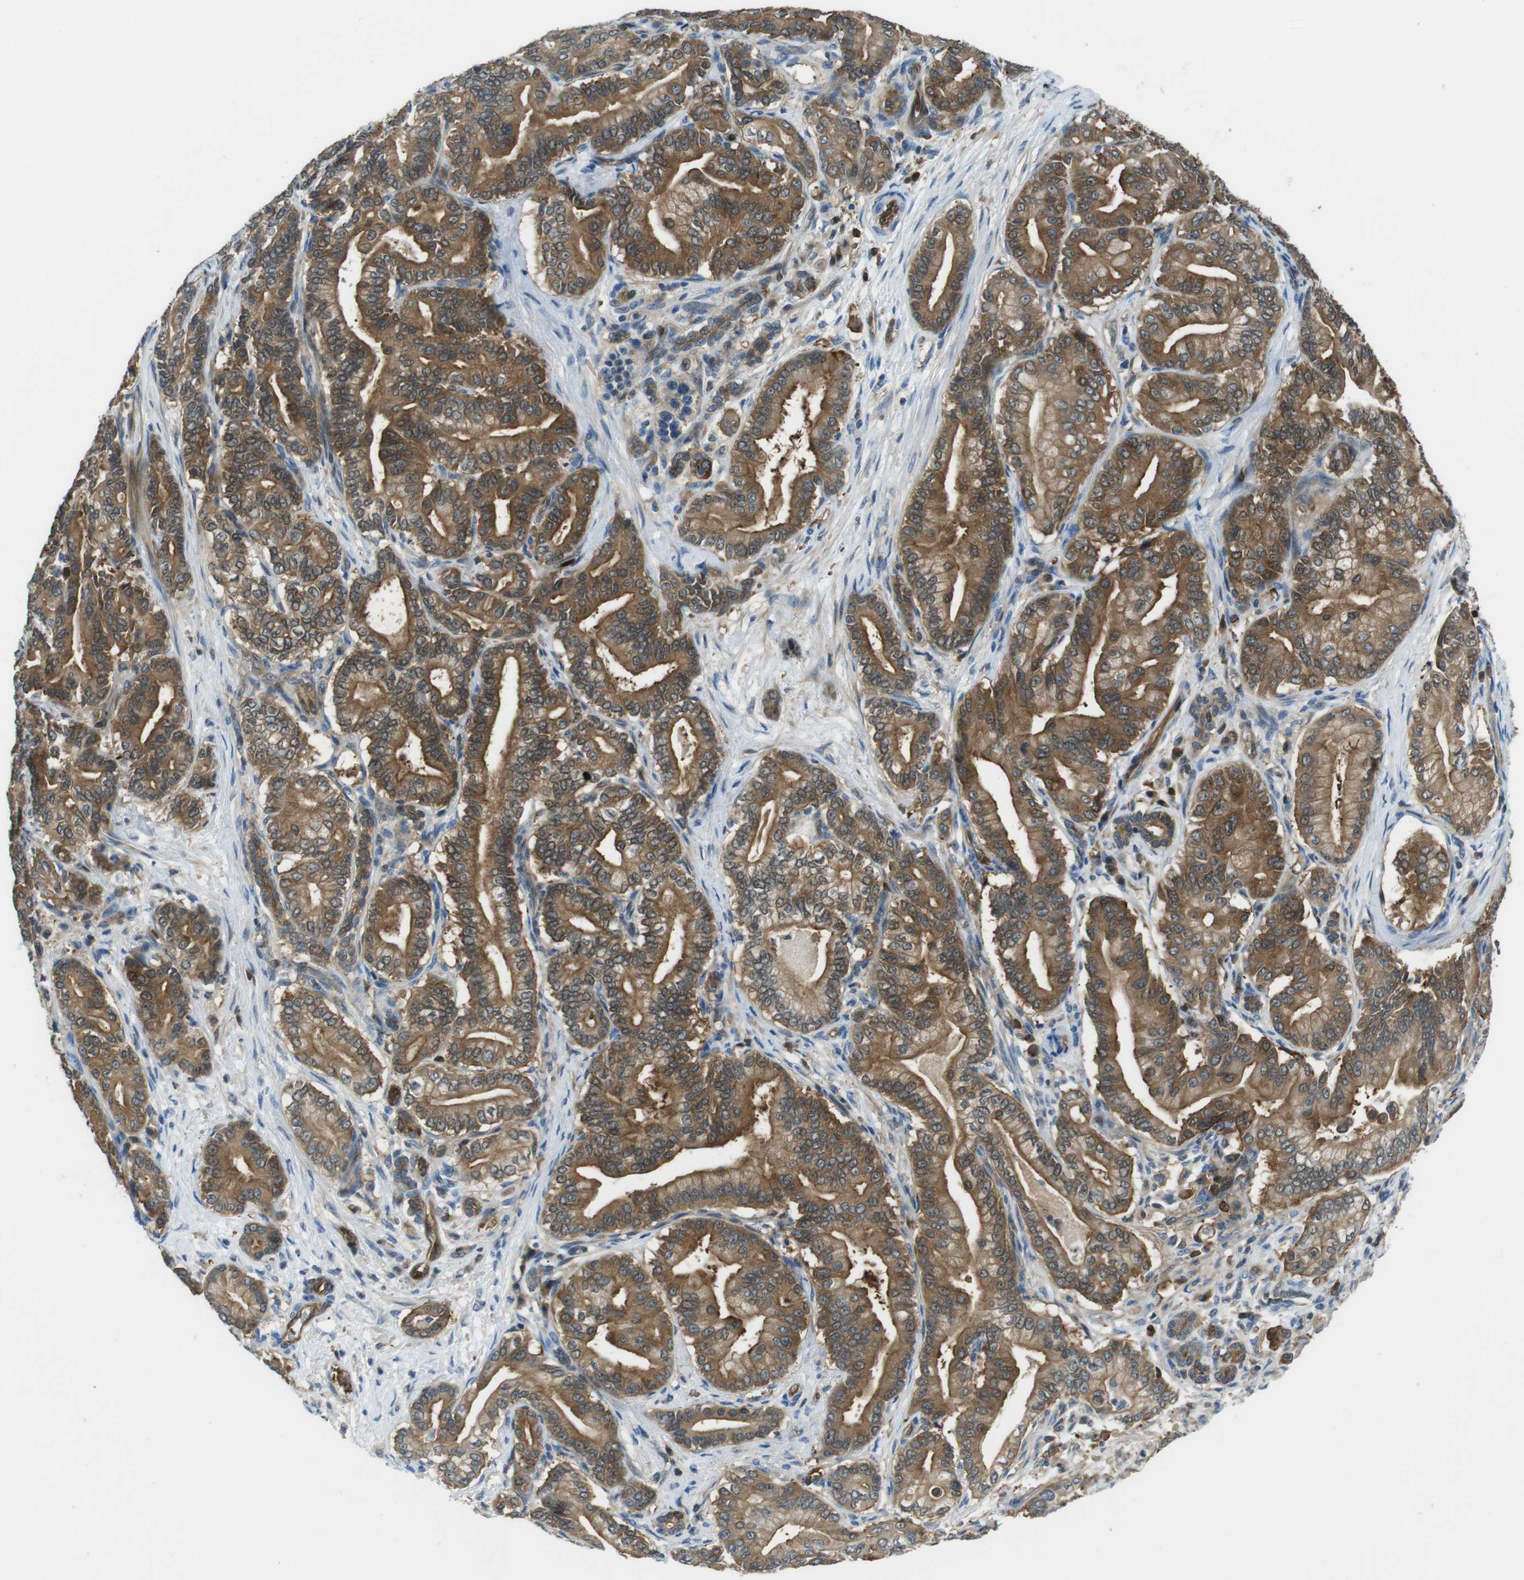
{"staining": {"intensity": "moderate", "quantity": ">75%", "location": "cytoplasmic/membranous"}, "tissue": "pancreatic cancer", "cell_type": "Tumor cells", "image_type": "cancer", "snomed": [{"axis": "morphology", "description": "Normal tissue, NOS"}, {"axis": "morphology", "description": "Adenocarcinoma, NOS"}, {"axis": "topography", "description": "Pancreas"}], "caption": "Protein expression analysis of adenocarcinoma (pancreatic) exhibits moderate cytoplasmic/membranous positivity in about >75% of tumor cells.", "gene": "TES", "patient": {"sex": "male", "age": 63}}